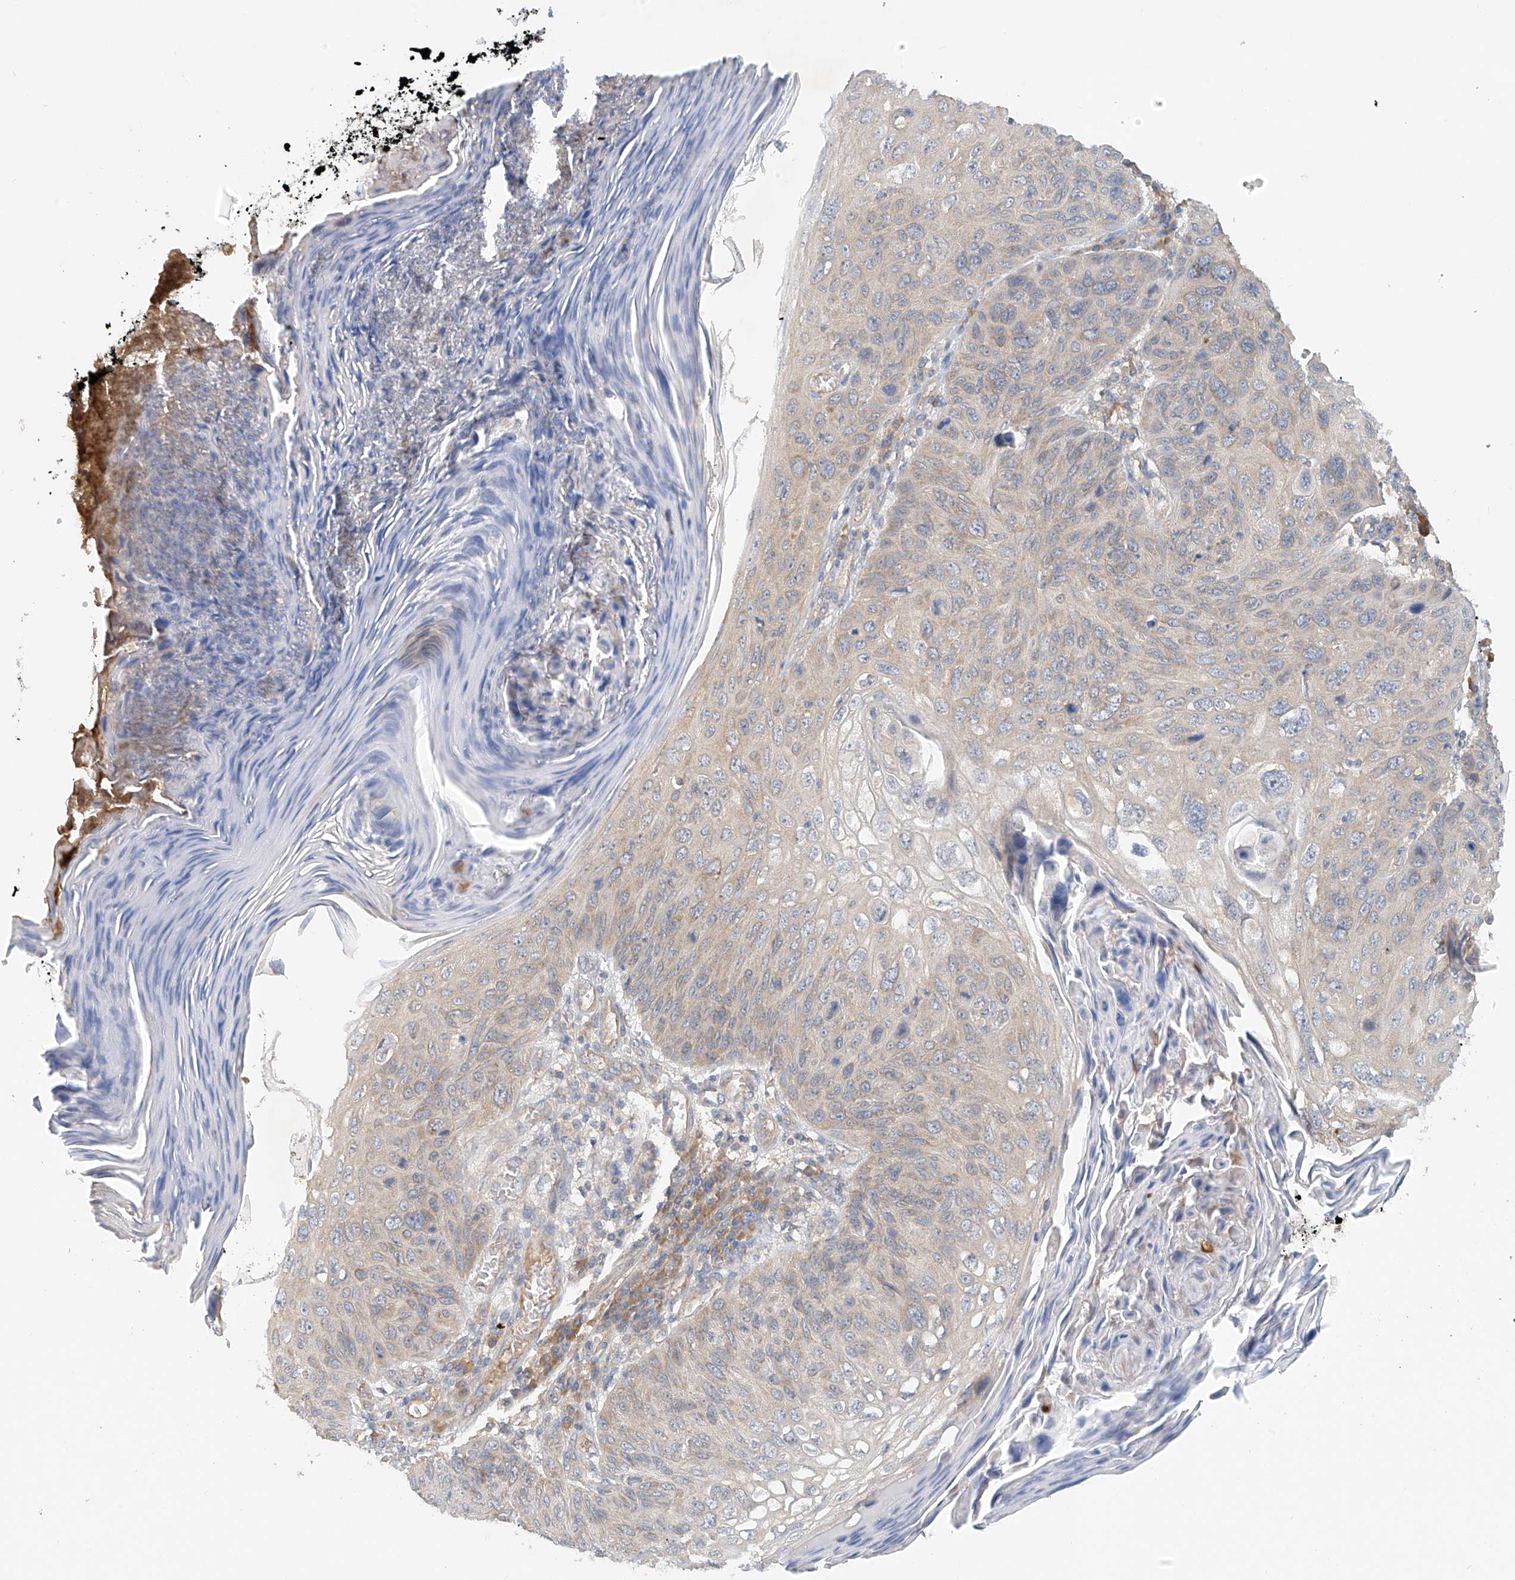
{"staining": {"intensity": "weak", "quantity": "25%-75%", "location": "cytoplasmic/membranous"}, "tissue": "skin cancer", "cell_type": "Tumor cells", "image_type": "cancer", "snomed": [{"axis": "morphology", "description": "Squamous cell carcinoma, NOS"}, {"axis": "topography", "description": "Skin"}], "caption": "Skin cancer (squamous cell carcinoma) stained with a protein marker demonstrates weak staining in tumor cells.", "gene": "LYRM9", "patient": {"sex": "female", "age": 90}}